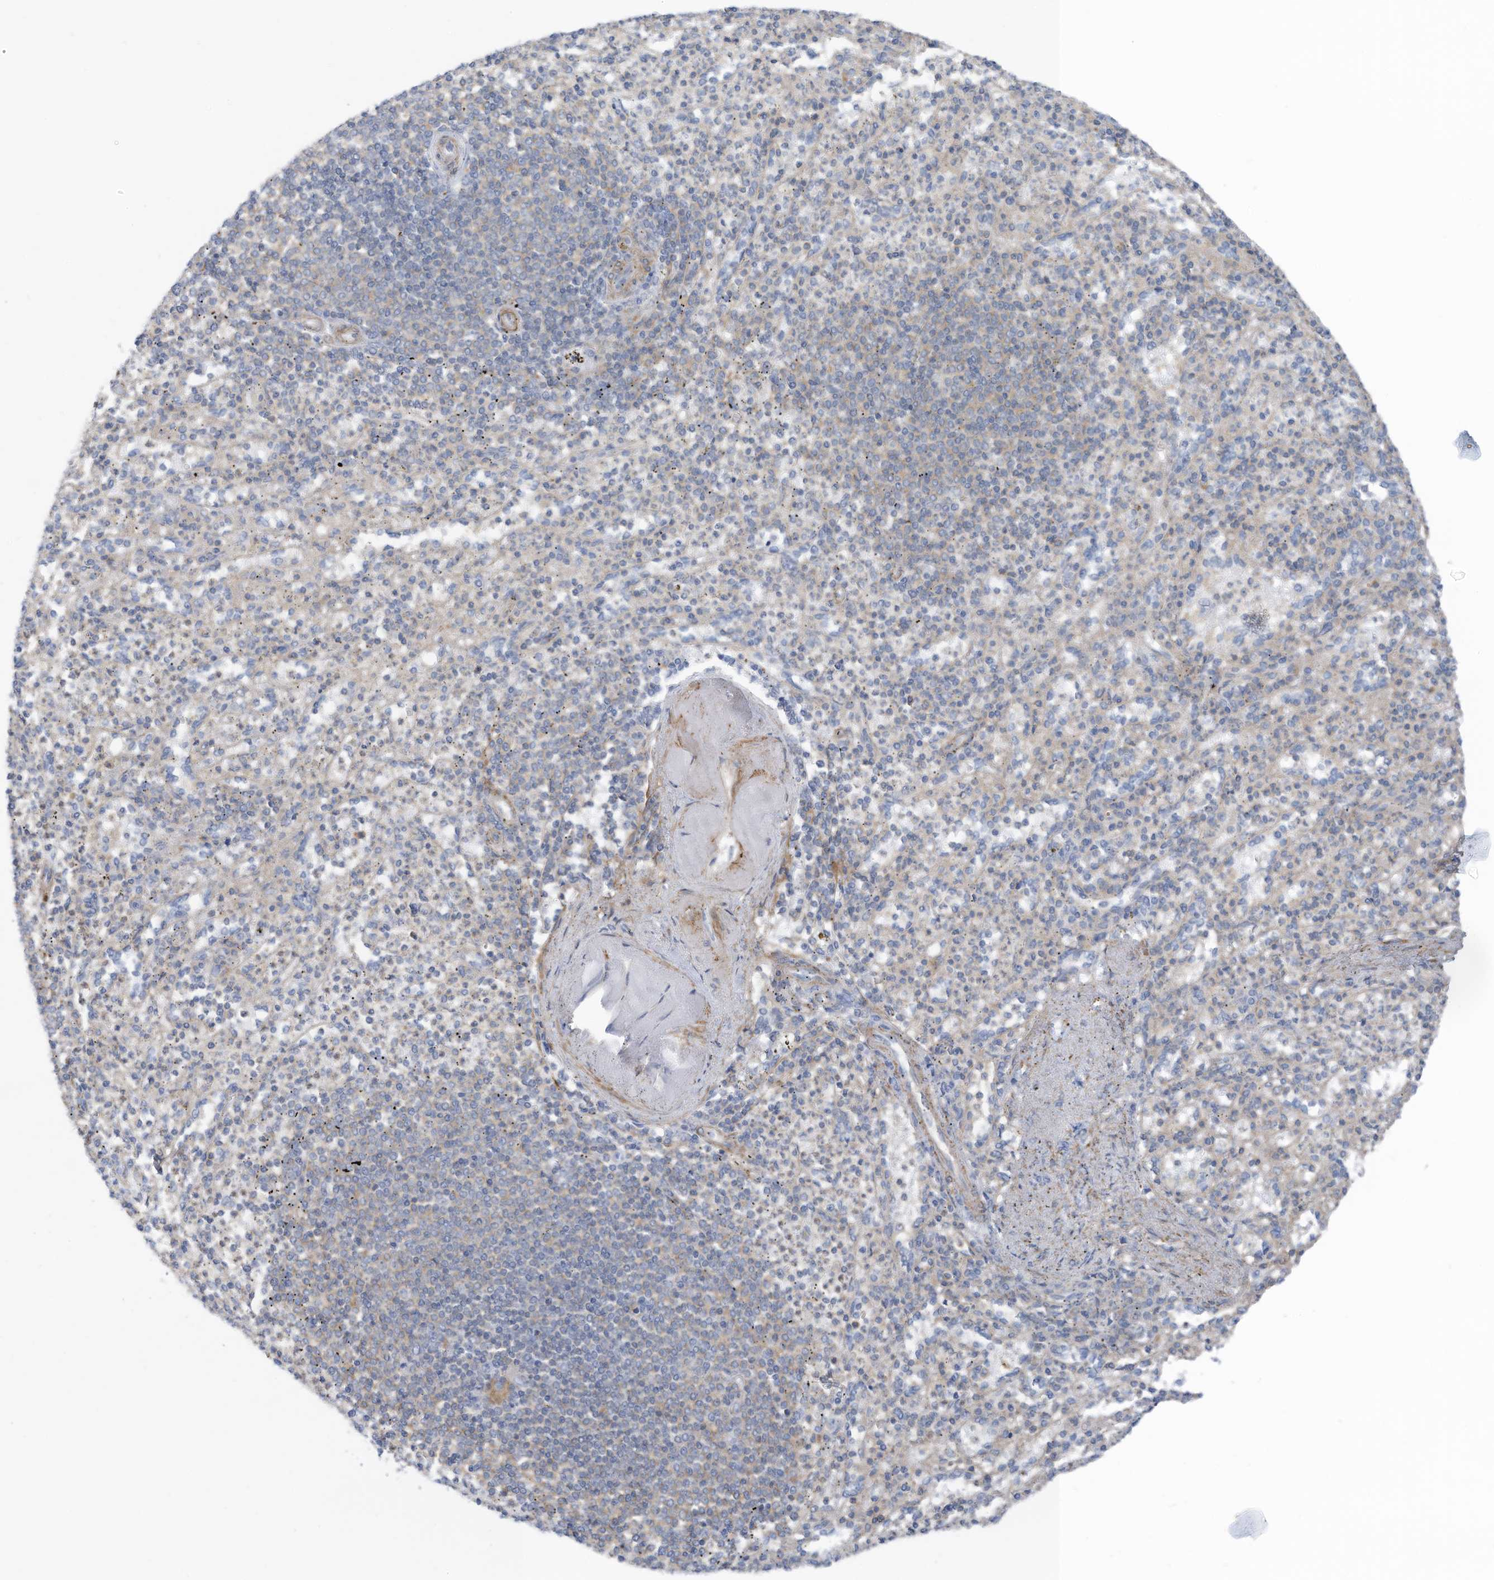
{"staining": {"intensity": "negative", "quantity": "none", "location": "none"}, "tissue": "spleen", "cell_type": "Cells in red pulp", "image_type": "normal", "snomed": [{"axis": "morphology", "description": "Normal tissue, NOS"}, {"axis": "topography", "description": "Spleen"}], "caption": "Photomicrograph shows no significant protein expression in cells in red pulp of normal spleen.", "gene": "ZNF846", "patient": {"sex": "female", "age": 74}}